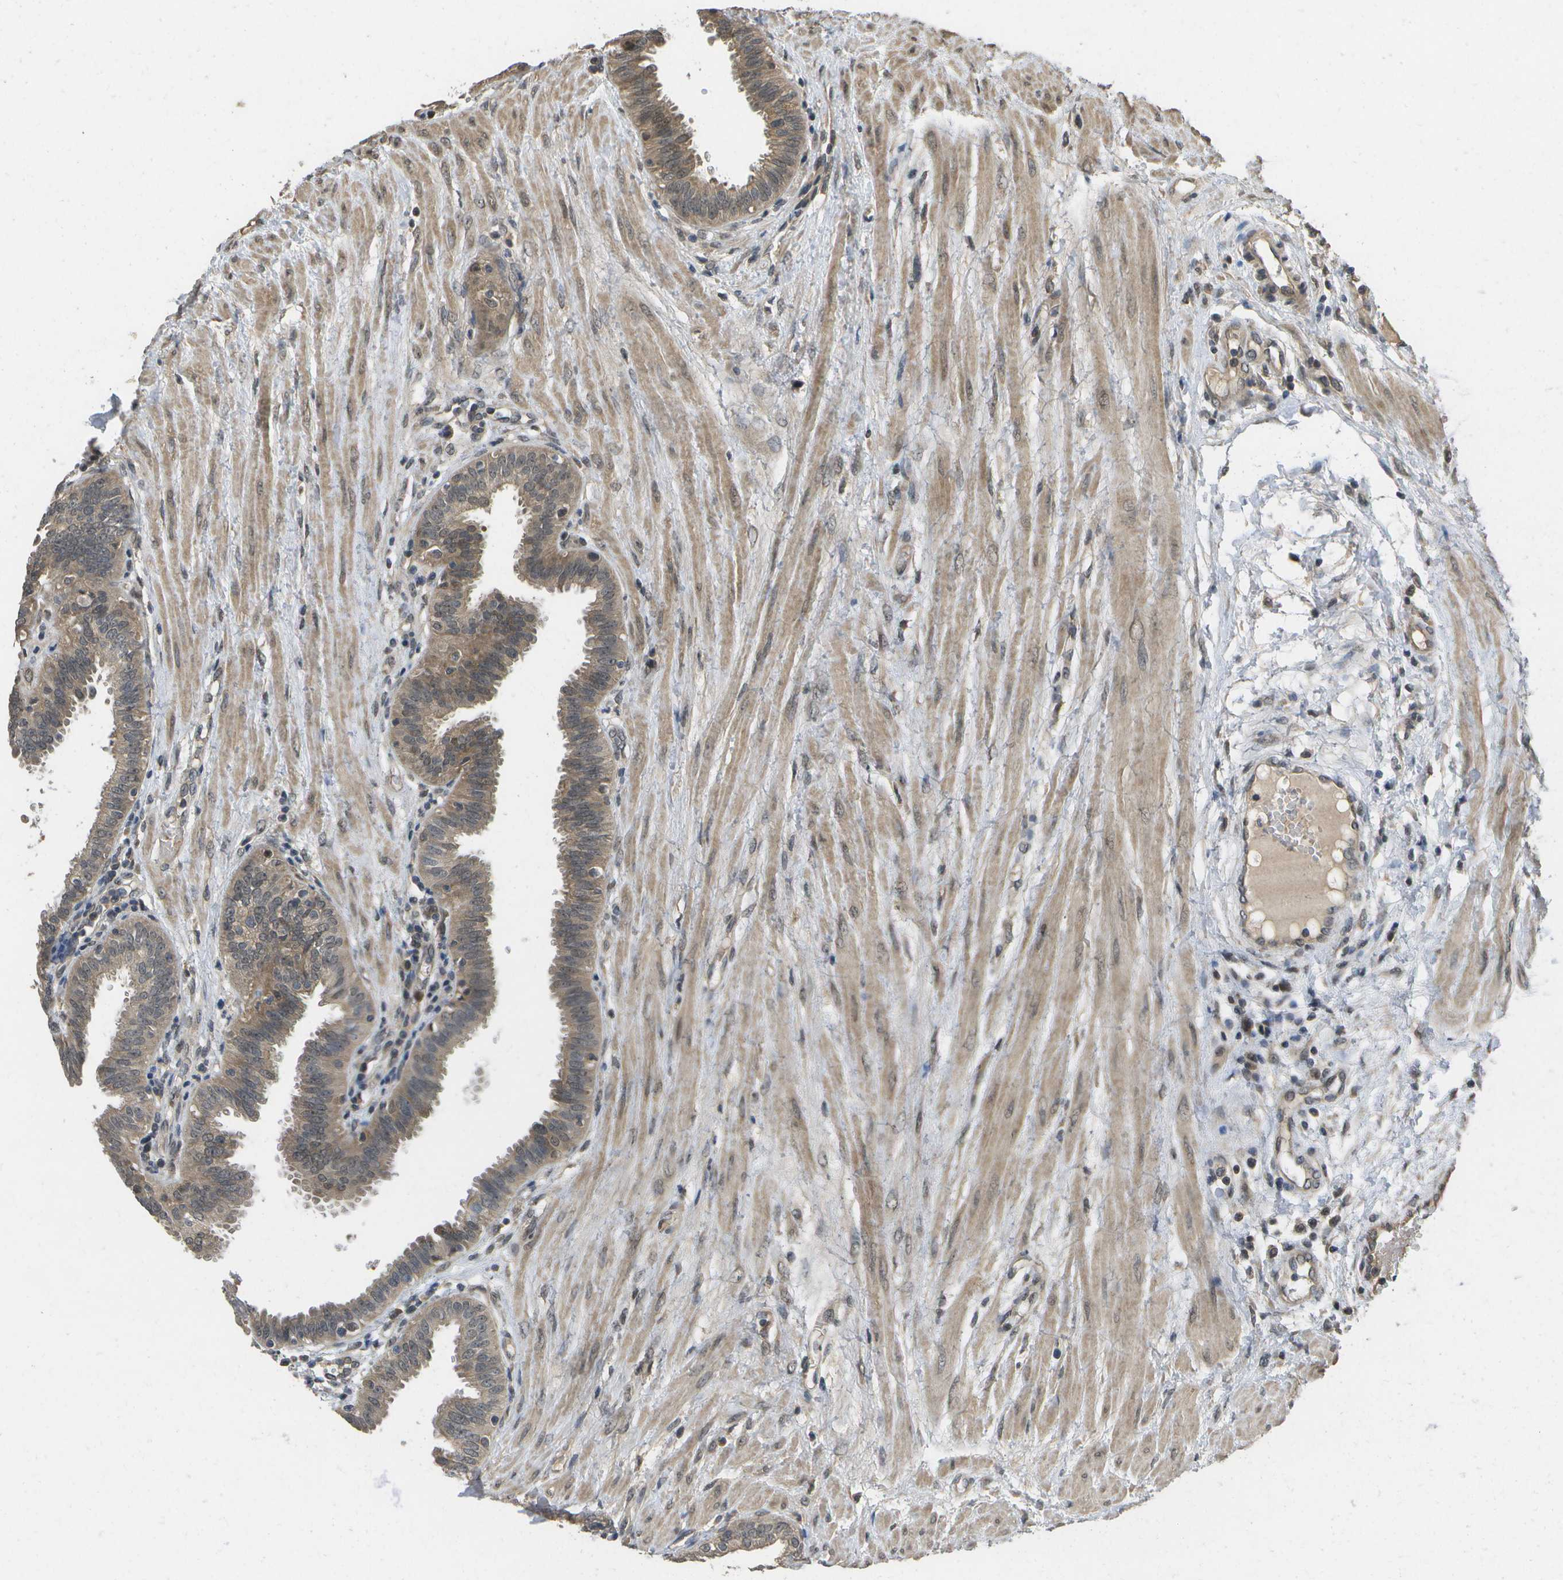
{"staining": {"intensity": "moderate", "quantity": ">75%", "location": "cytoplasmic/membranous,nuclear"}, "tissue": "fallopian tube", "cell_type": "Glandular cells", "image_type": "normal", "snomed": [{"axis": "morphology", "description": "Normal tissue, NOS"}, {"axis": "topography", "description": "Fallopian tube"}], "caption": "DAB immunohistochemical staining of normal fallopian tube shows moderate cytoplasmic/membranous,nuclear protein staining in approximately >75% of glandular cells. (DAB IHC, brown staining for protein, blue staining for nuclei).", "gene": "ALAS1", "patient": {"sex": "female", "age": 32}}